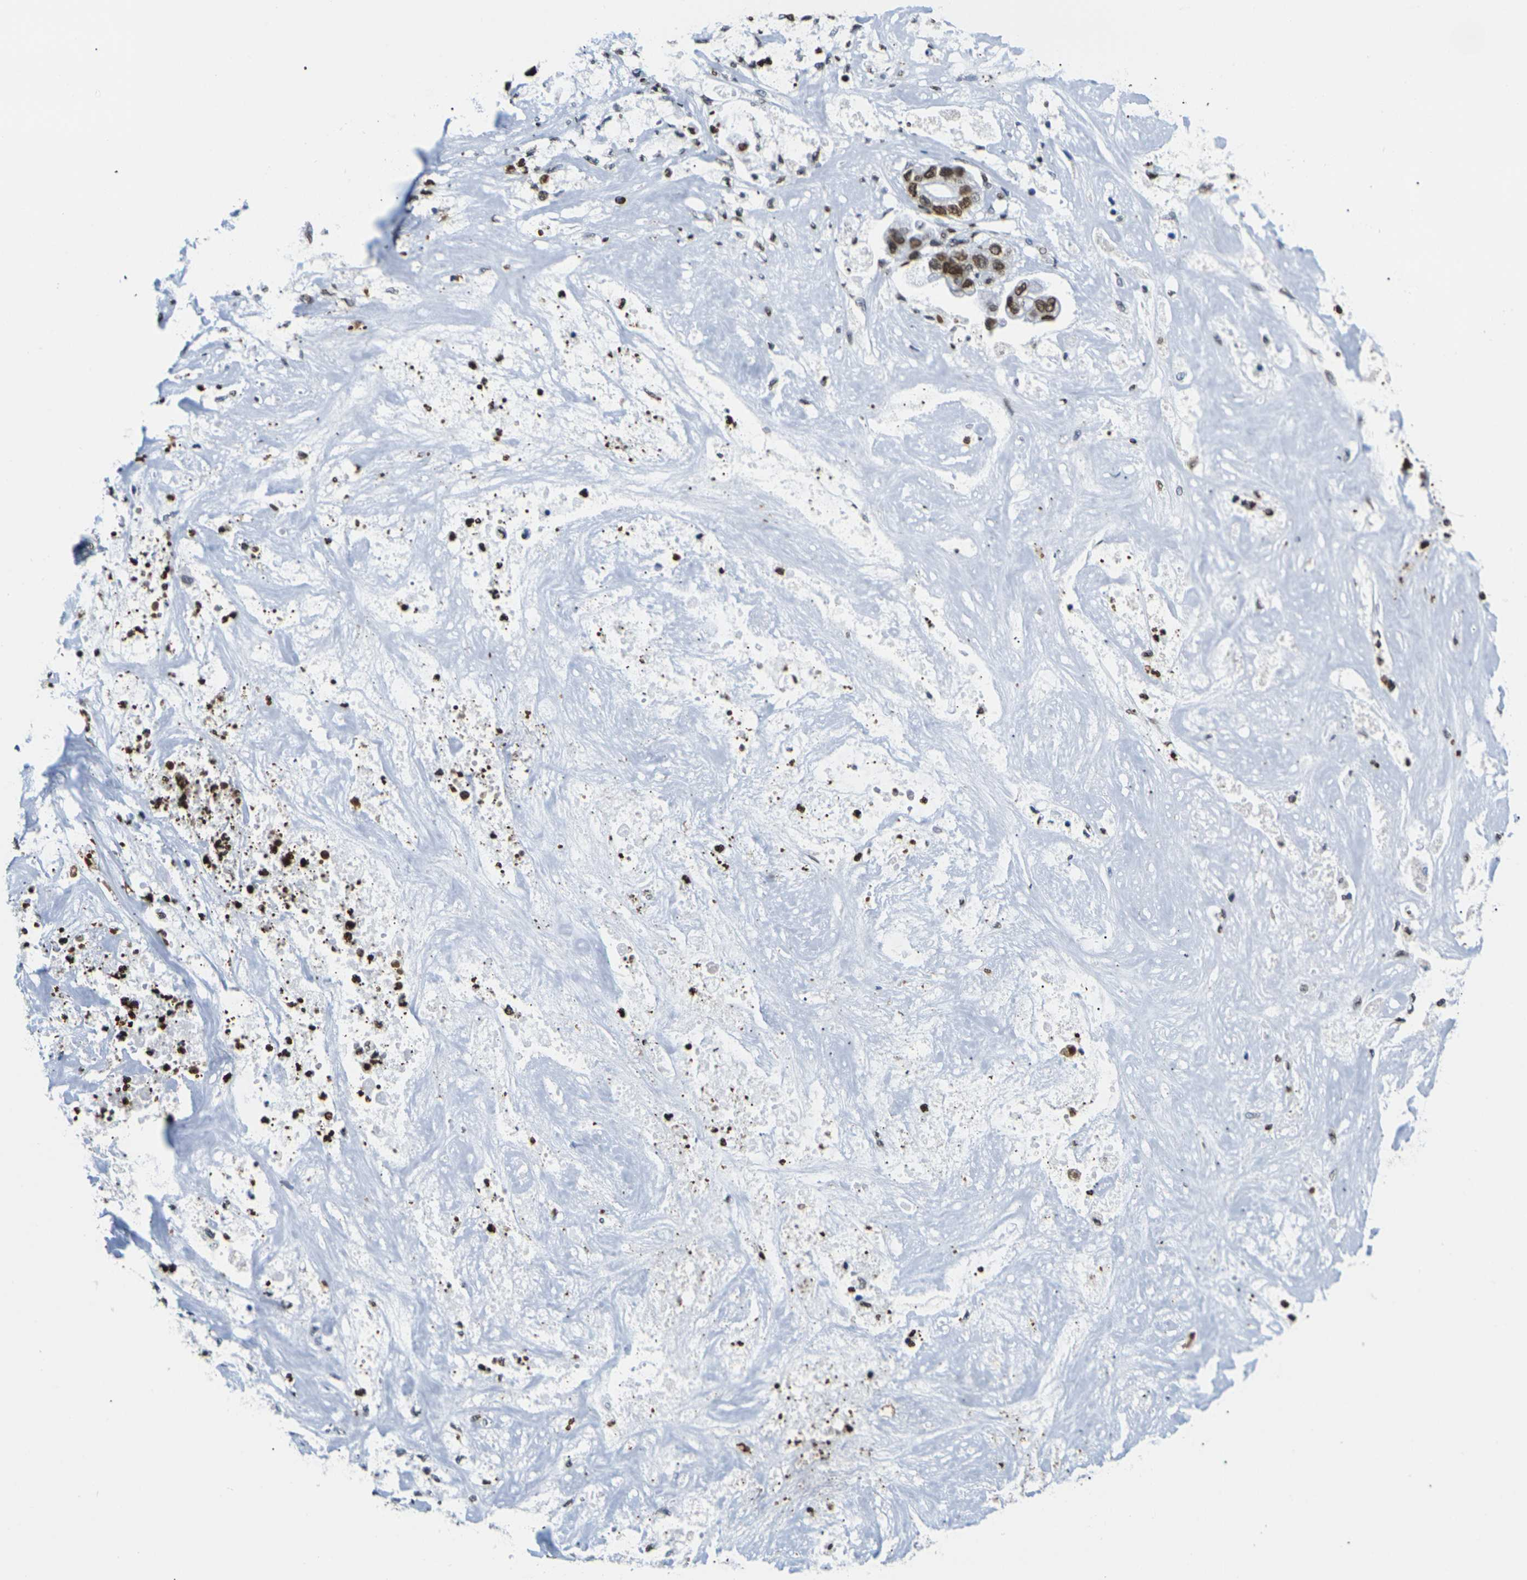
{"staining": {"intensity": "strong", "quantity": ">75%", "location": "cytoplasmic/membranous,nuclear"}, "tissue": "stomach cancer", "cell_type": "Tumor cells", "image_type": "cancer", "snomed": [{"axis": "morphology", "description": "Adenocarcinoma, NOS"}, {"axis": "topography", "description": "Stomach"}], "caption": "IHC image of human stomach cancer (adenocarcinoma) stained for a protein (brown), which exhibits high levels of strong cytoplasmic/membranous and nuclear positivity in approximately >75% of tumor cells.", "gene": "H2AC21", "patient": {"sex": "male", "age": 62}}